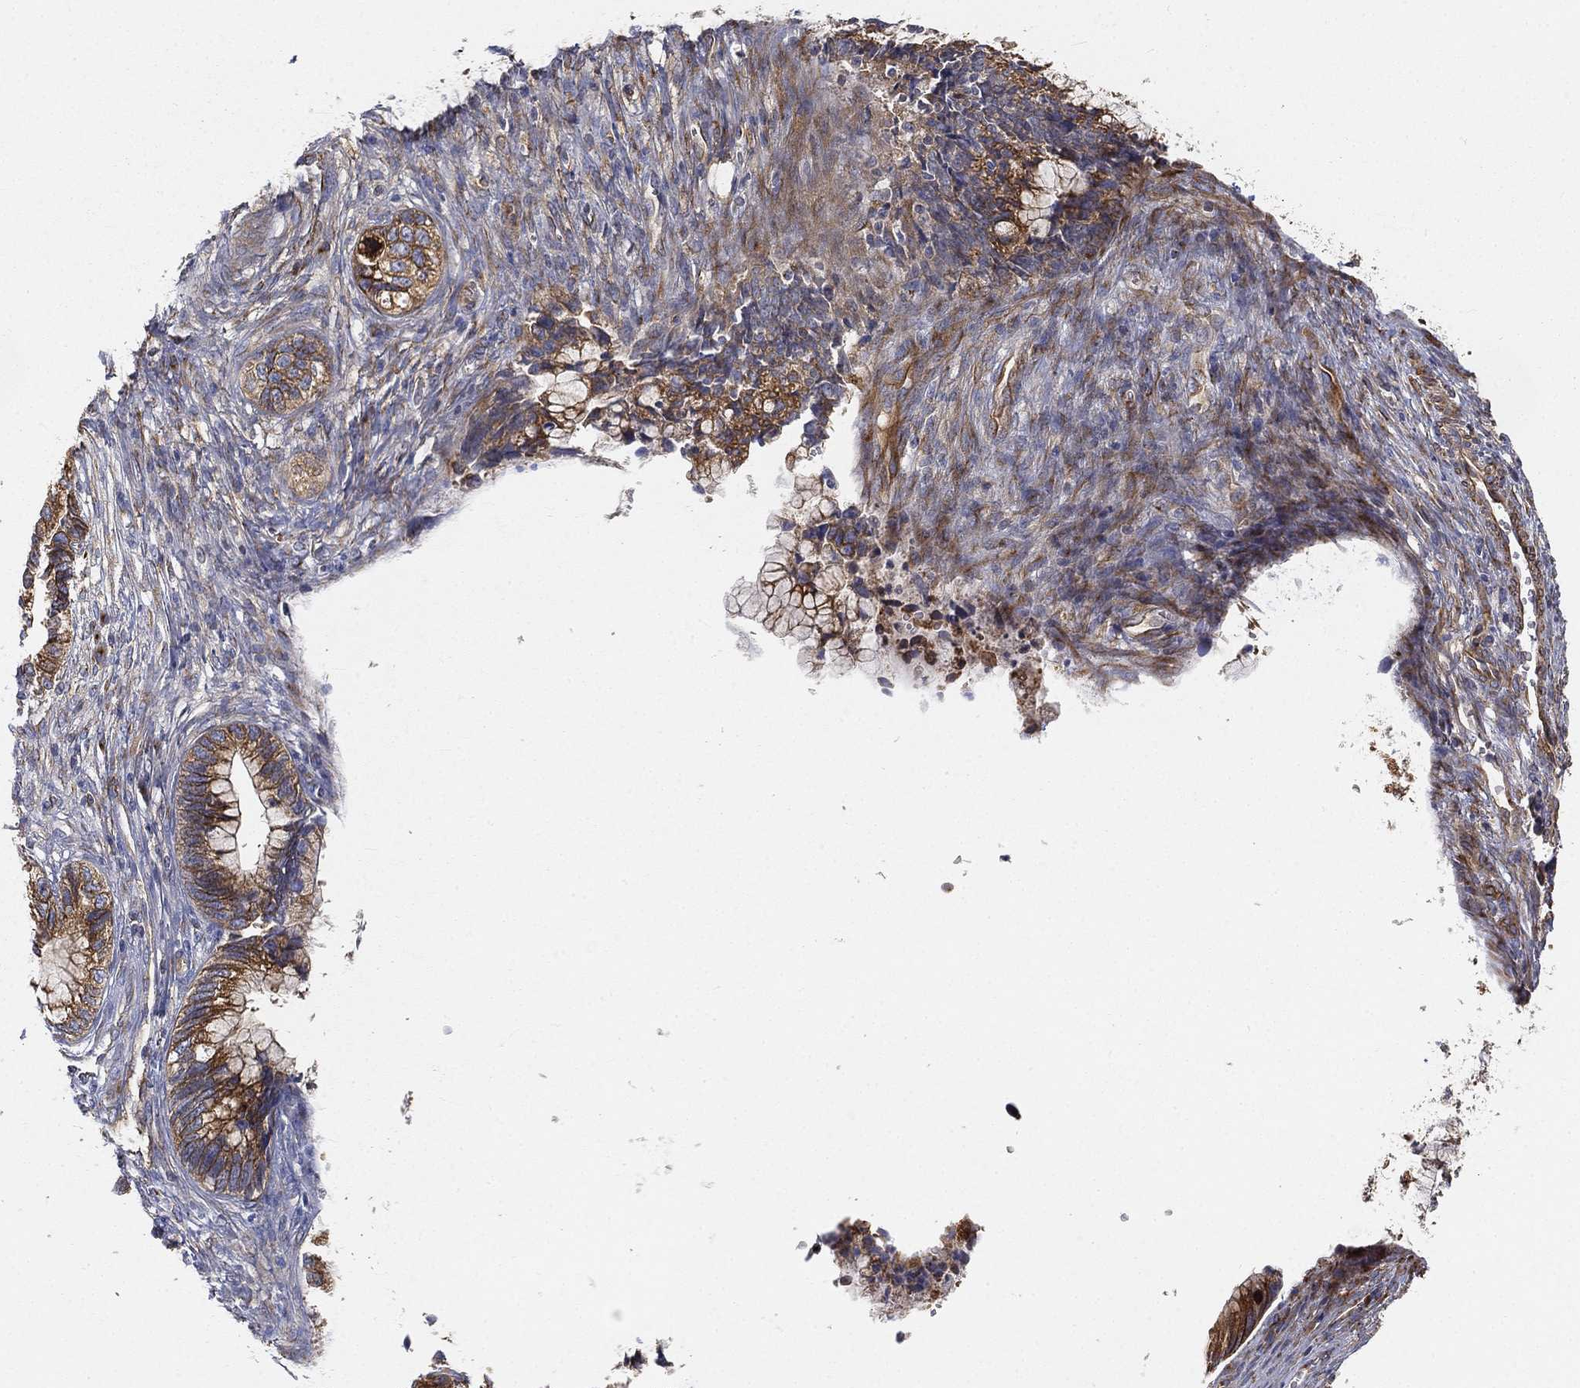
{"staining": {"intensity": "strong", "quantity": ">75%", "location": "cytoplasmic/membranous"}, "tissue": "cervical cancer", "cell_type": "Tumor cells", "image_type": "cancer", "snomed": [{"axis": "morphology", "description": "Adenocarcinoma, NOS"}, {"axis": "topography", "description": "Cervix"}], "caption": "This is a photomicrograph of immunohistochemistry staining of cervical cancer (adenocarcinoma), which shows strong positivity in the cytoplasmic/membranous of tumor cells.", "gene": "TMEM25", "patient": {"sex": "female", "age": 44}}